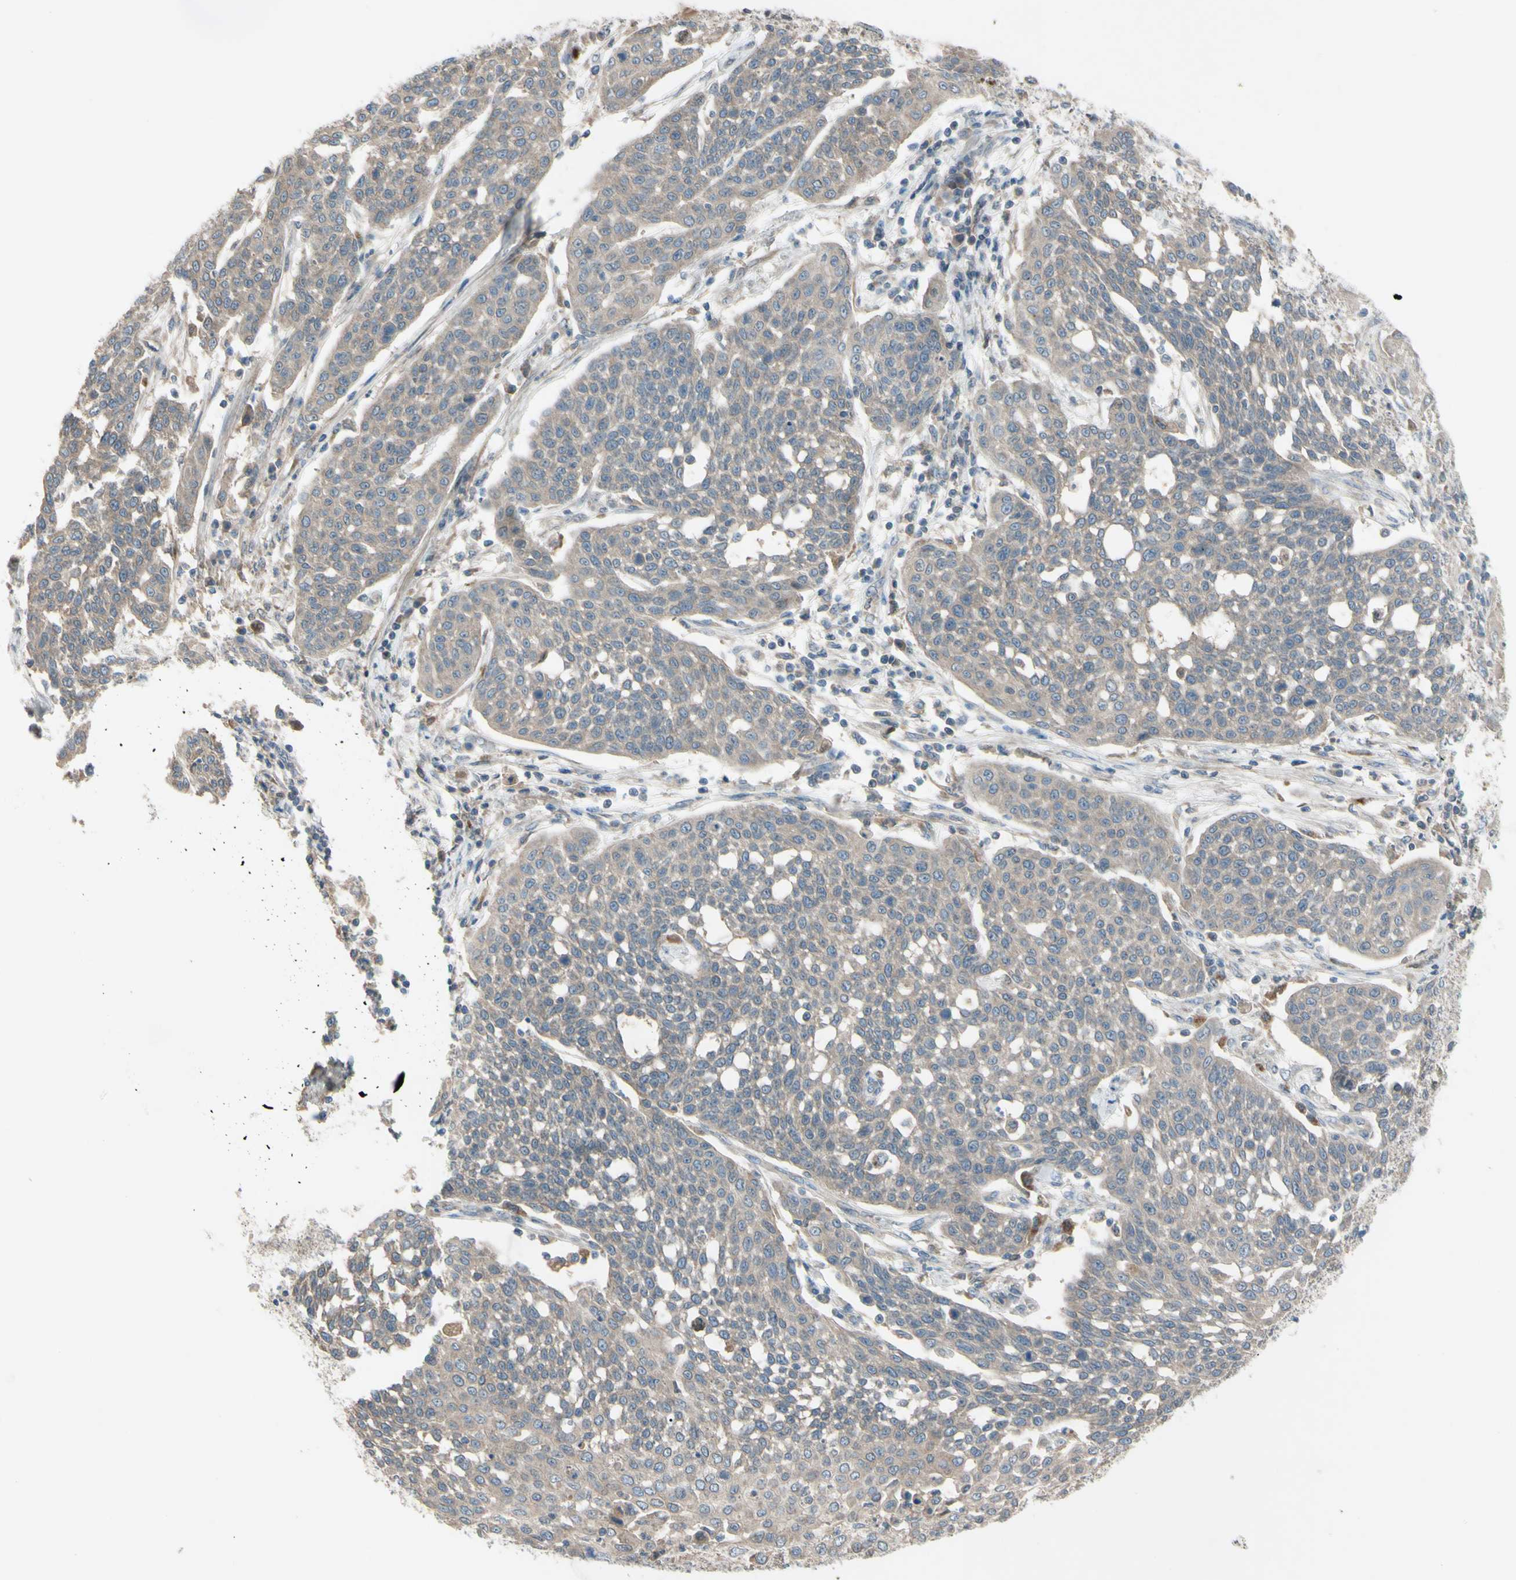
{"staining": {"intensity": "weak", "quantity": ">75%", "location": "cytoplasmic/membranous"}, "tissue": "cervical cancer", "cell_type": "Tumor cells", "image_type": "cancer", "snomed": [{"axis": "morphology", "description": "Squamous cell carcinoma, NOS"}, {"axis": "topography", "description": "Cervix"}], "caption": "Immunohistochemical staining of cervical cancer (squamous cell carcinoma) shows weak cytoplasmic/membranous protein staining in about >75% of tumor cells.", "gene": "AFP", "patient": {"sex": "female", "age": 34}}